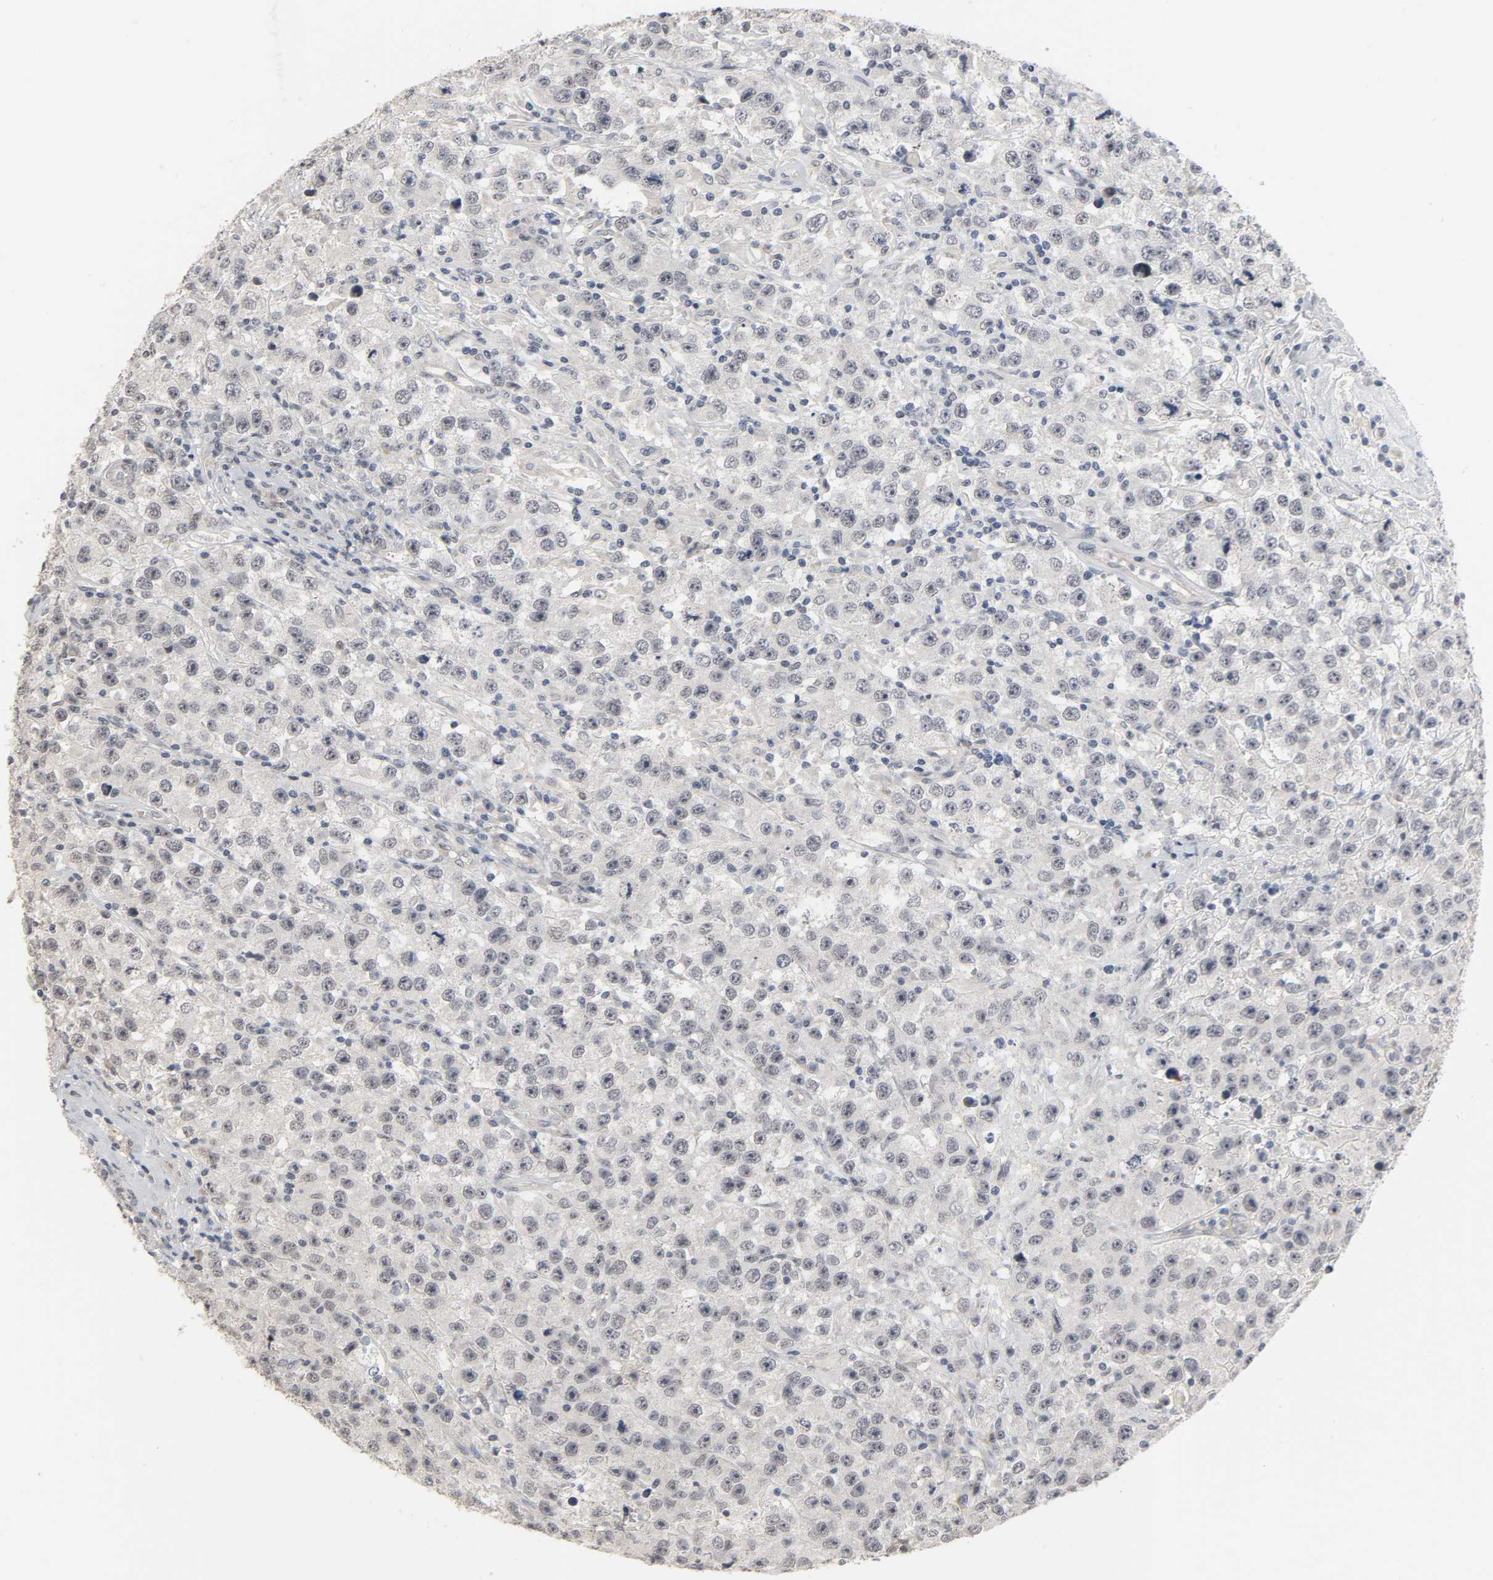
{"staining": {"intensity": "negative", "quantity": "none", "location": "none"}, "tissue": "testis cancer", "cell_type": "Tumor cells", "image_type": "cancer", "snomed": [{"axis": "morphology", "description": "Seminoma, NOS"}, {"axis": "topography", "description": "Testis"}], "caption": "Testis seminoma stained for a protein using IHC displays no staining tumor cells.", "gene": "ACSS2", "patient": {"sex": "male", "age": 52}}